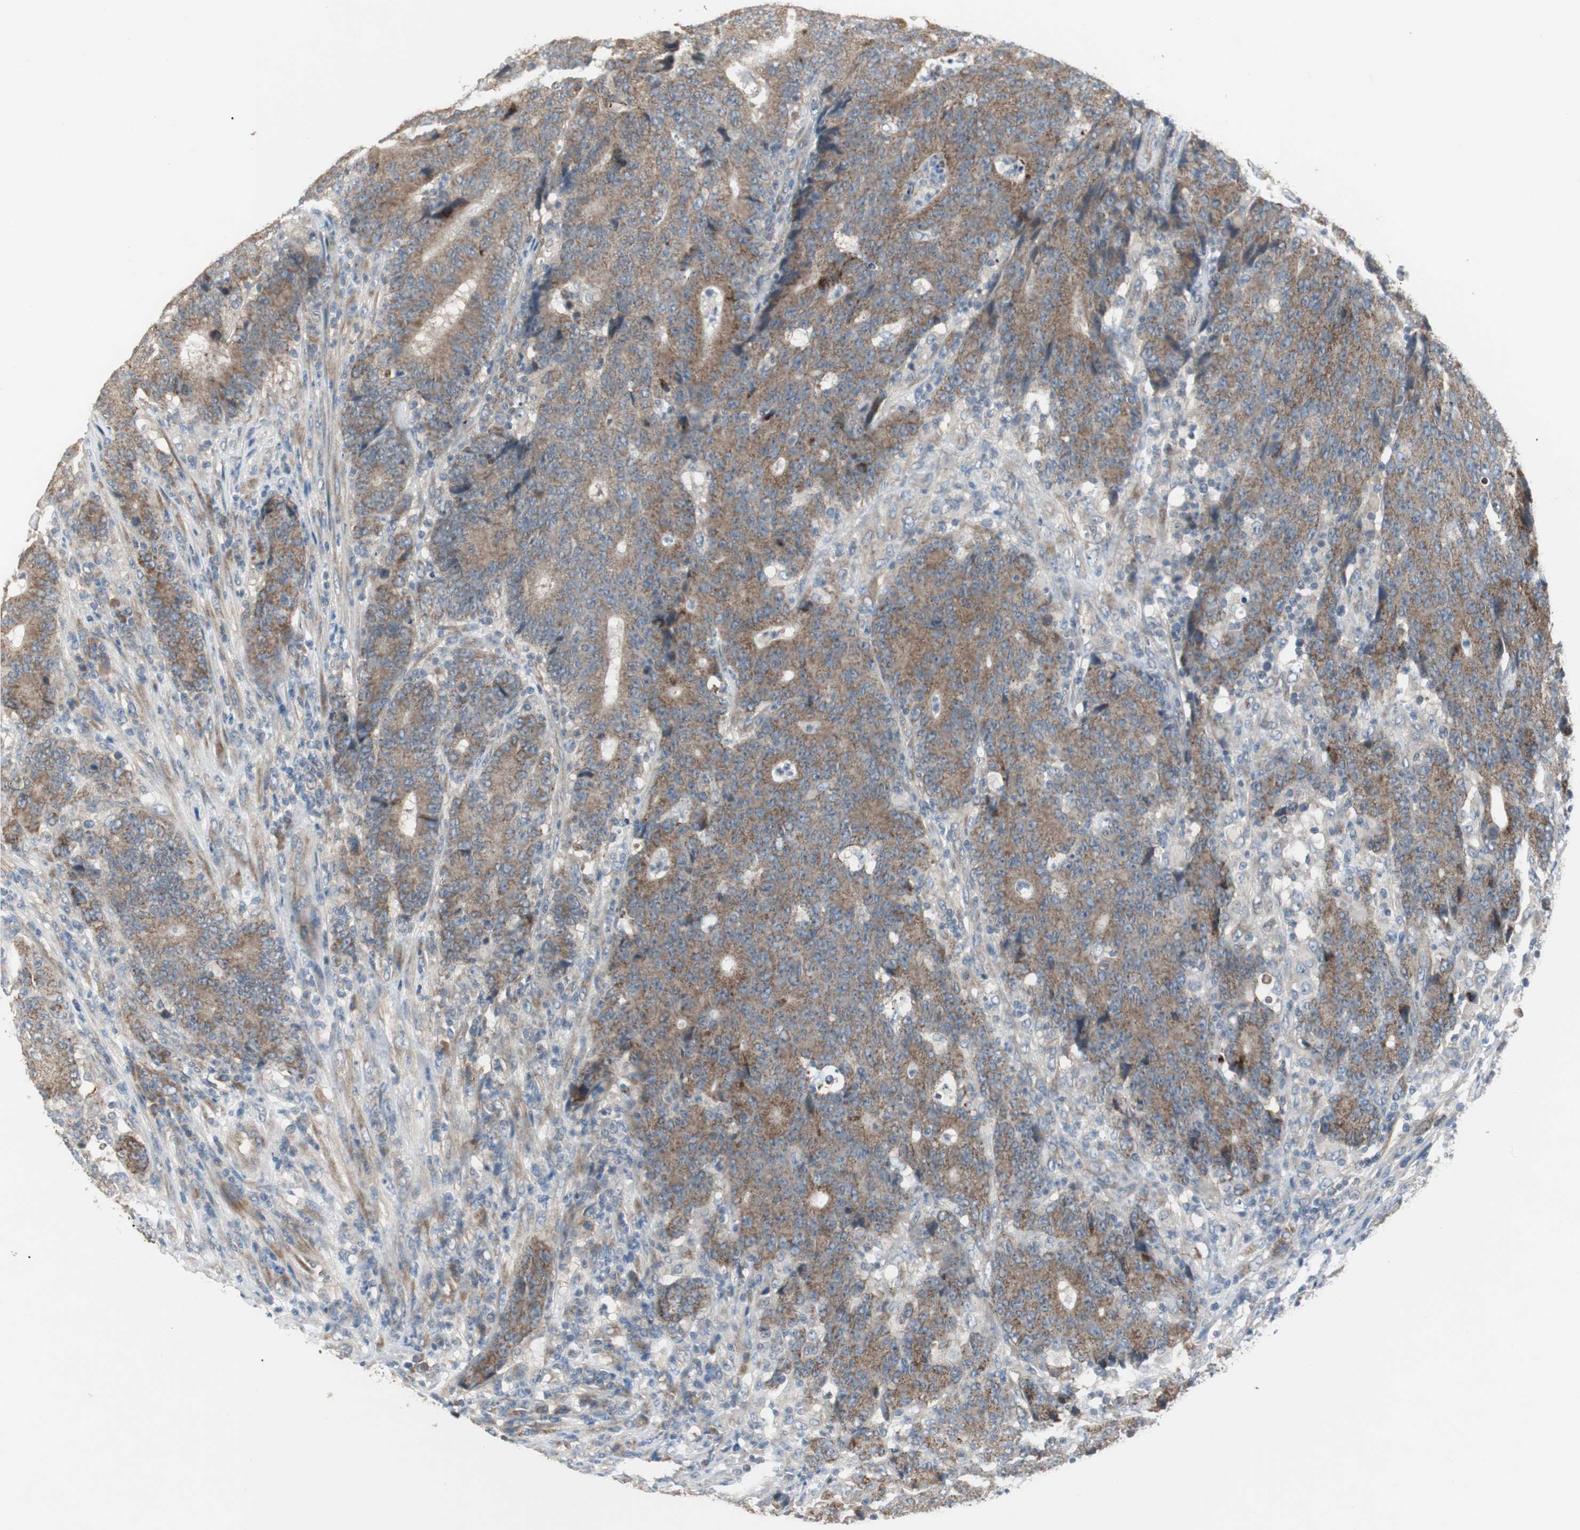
{"staining": {"intensity": "moderate", "quantity": ">75%", "location": "cytoplasmic/membranous"}, "tissue": "colorectal cancer", "cell_type": "Tumor cells", "image_type": "cancer", "snomed": [{"axis": "morphology", "description": "Normal tissue, NOS"}, {"axis": "morphology", "description": "Adenocarcinoma, NOS"}, {"axis": "topography", "description": "Colon"}], "caption": "Colorectal cancer (adenocarcinoma) stained with a brown dye demonstrates moderate cytoplasmic/membranous positive expression in about >75% of tumor cells.", "gene": "MYT1", "patient": {"sex": "female", "age": 75}}